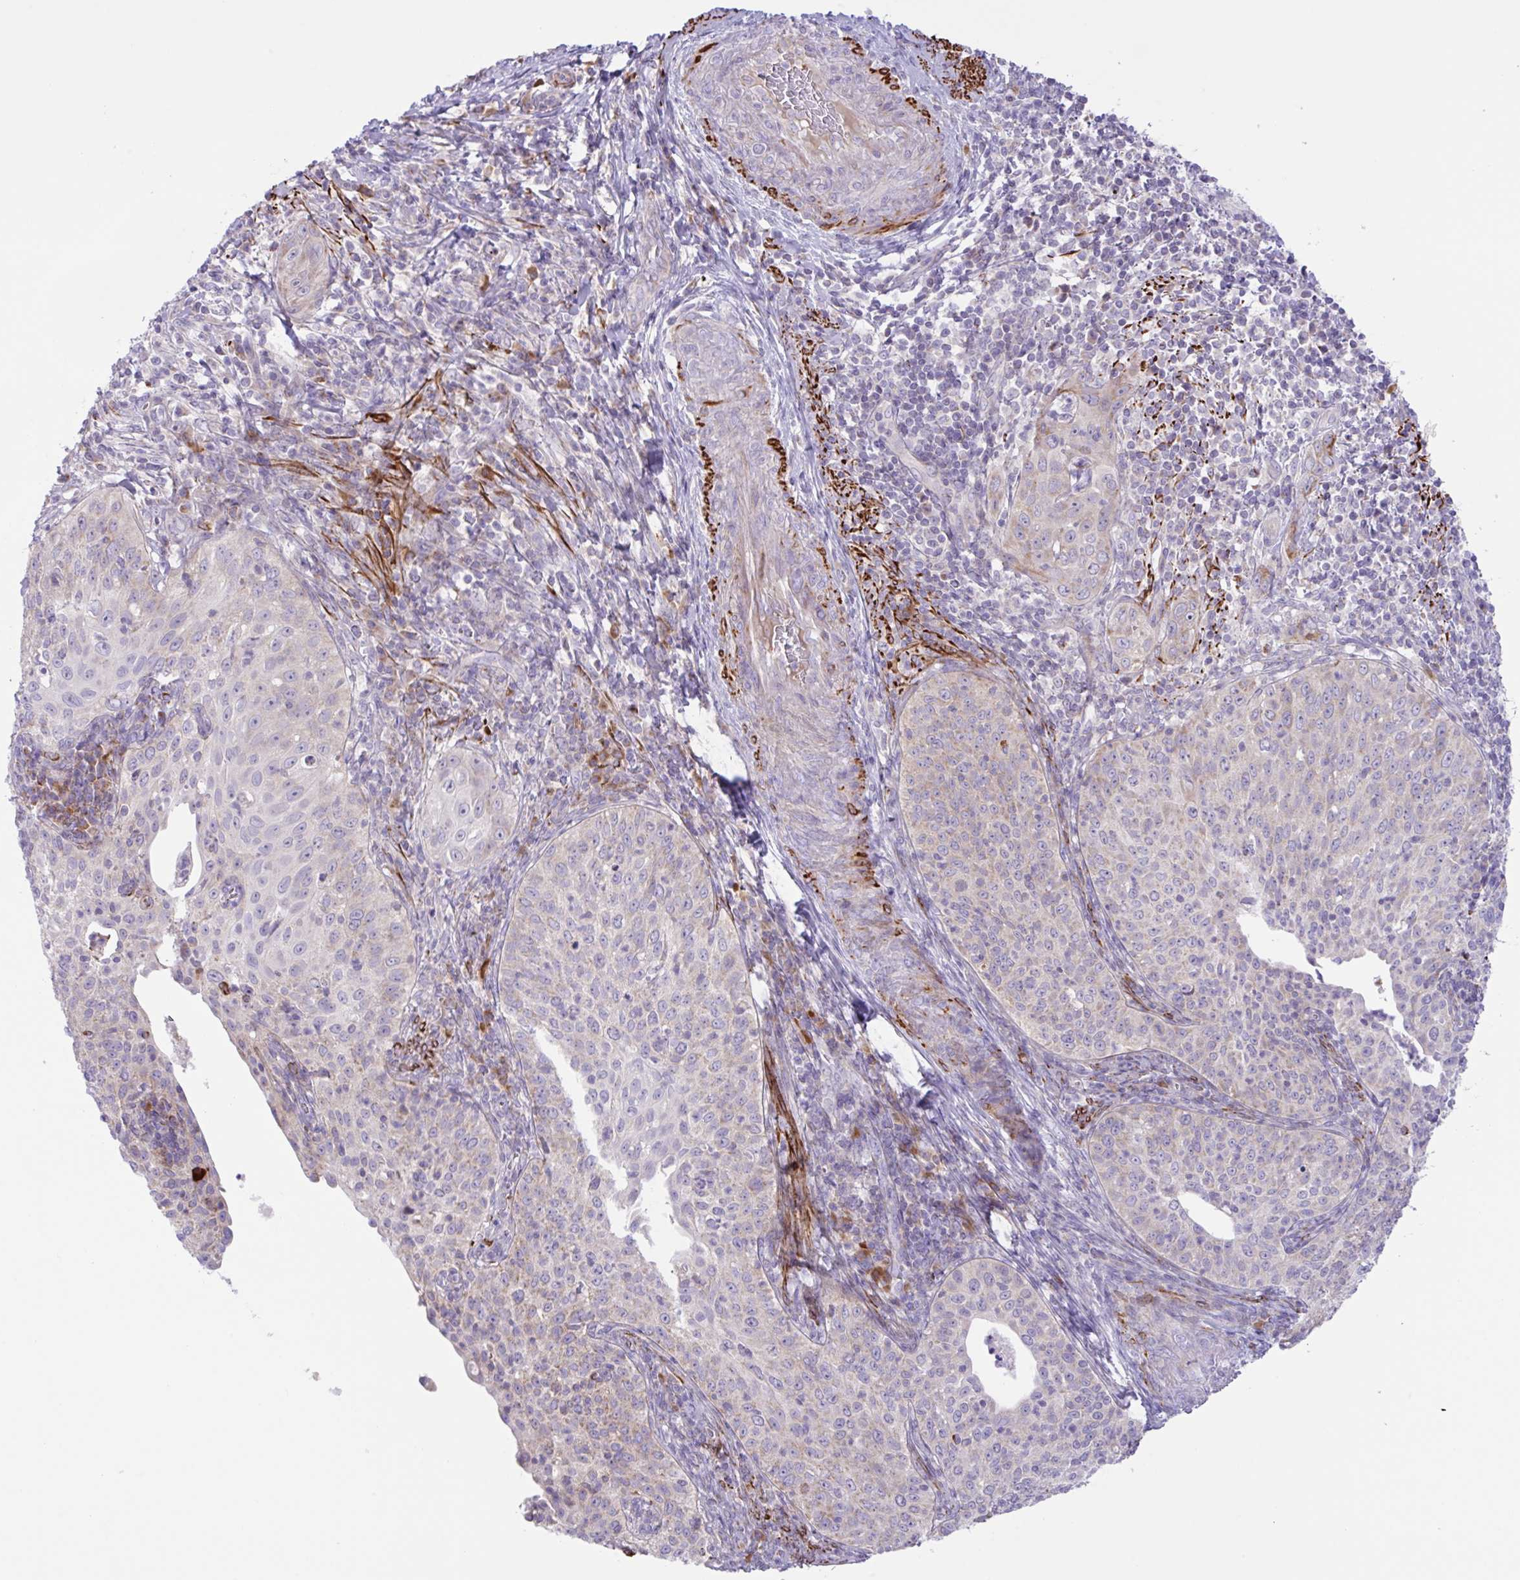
{"staining": {"intensity": "weak", "quantity": "<25%", "location": "cytoplasmic/membranous"}, "tissue": "cervical cancer", "cell_type": "Tumor cells", "image_type": "cancer", "snomed": [{"axis": "morphology", "description": "Squamous cell carcinoma, NOS"}, {"axis": "topography", "description": "Cervix"}], "caption": "The image demonstrates no significant staining in tumor cells of cervical cancer (squamous cell carcinoma).", "gene": "CHDH", "patient": {"sex": "female", "age": 30}}